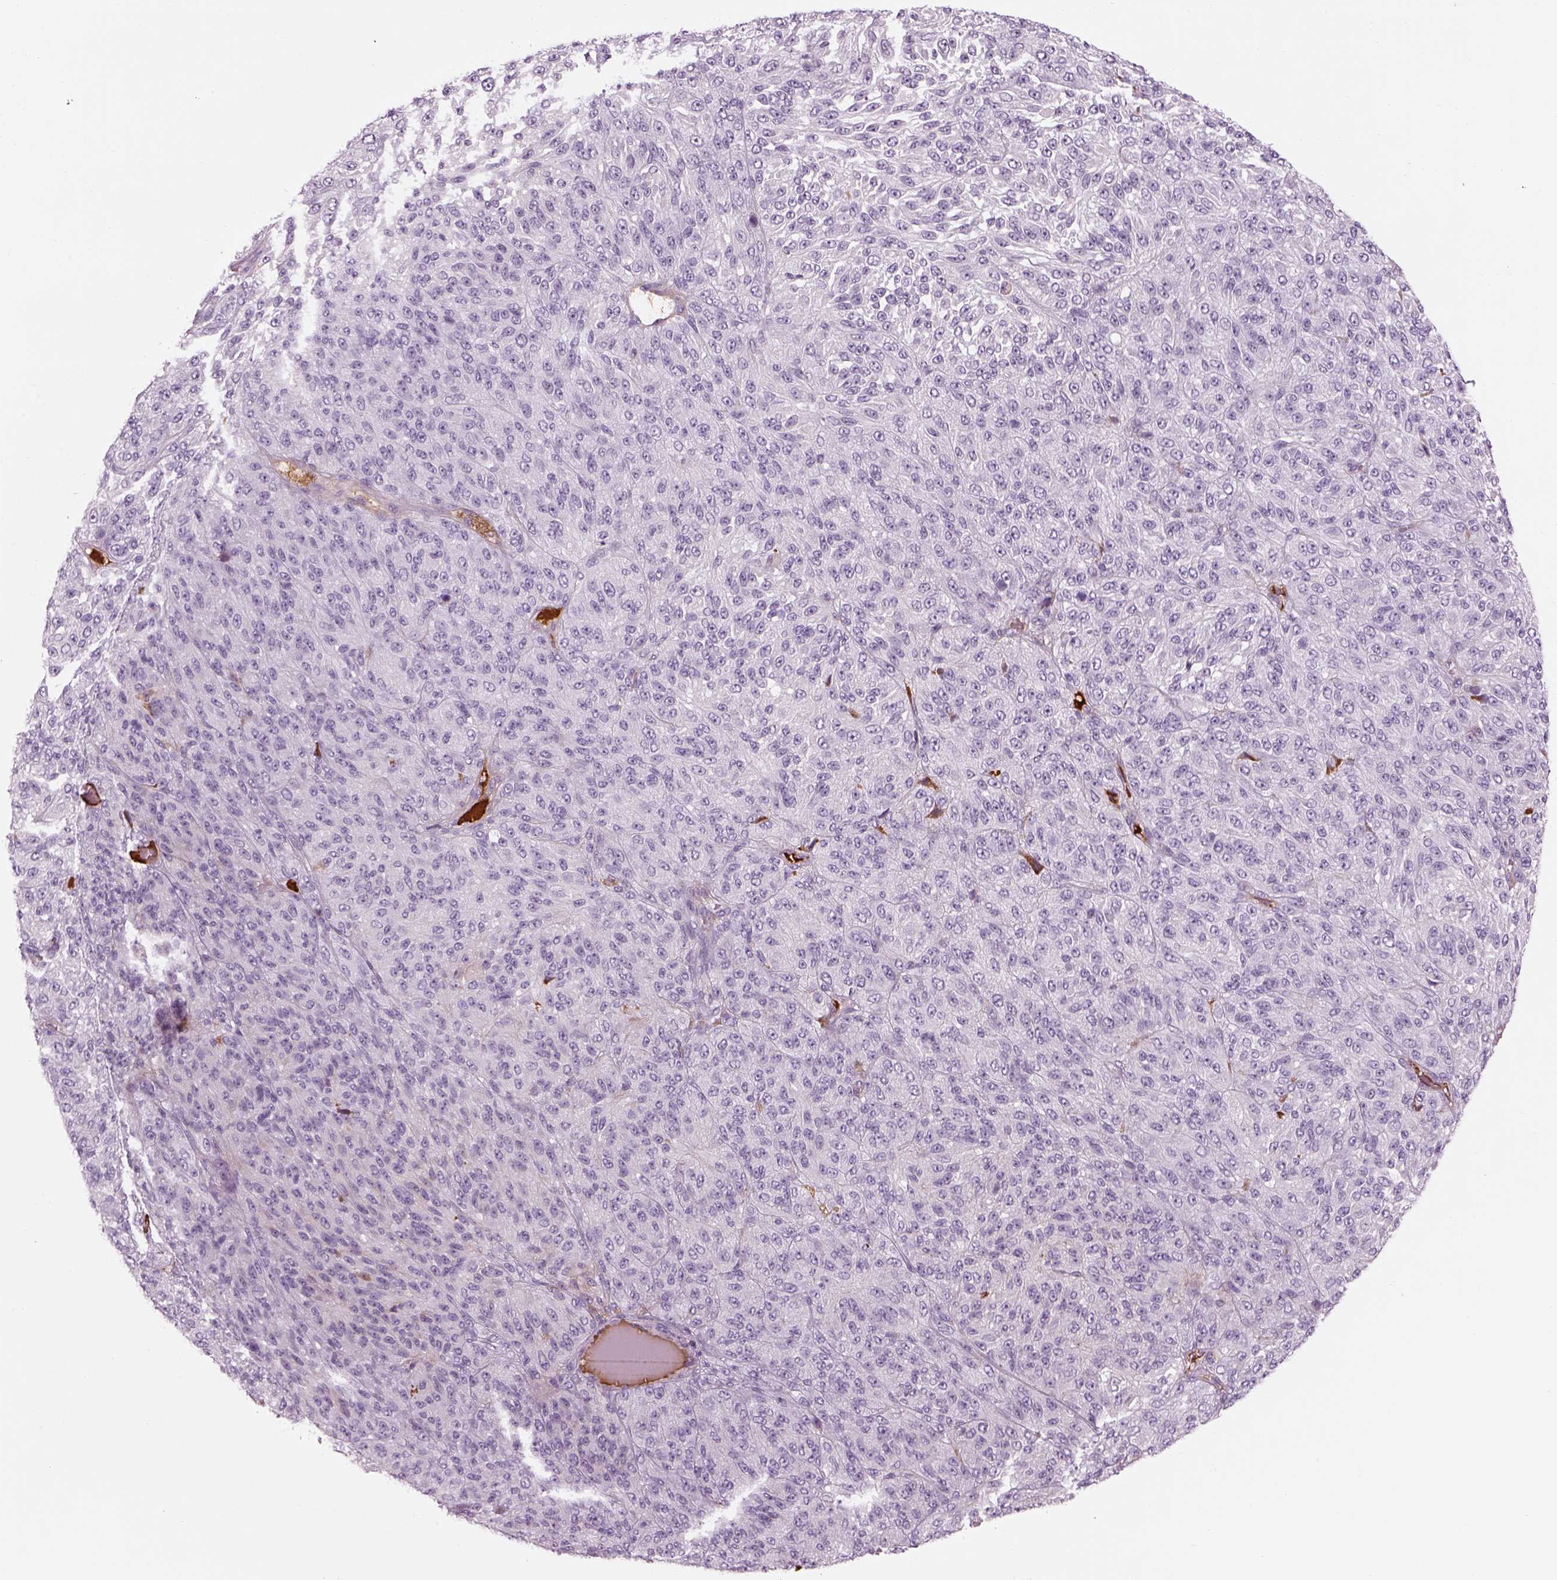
{"staining": {"intensity": "negative", "quantity": "none", "location": "none"}, "tissue": "melanoma", "cell_type": "Tumor cells", "image_type": "cancer", "snomed": [{"axis": "morphology", "description": "Malignant melanoma, Metastatic site"}, {"axis": "topography", "description": "Brain"}], "caption": "Tumor cells show no significant protein staining in malignant melanoma (metastatic site). (Brightfield microscopy of DAB immunohistochemistry (IHC) at high magnification).", "gene": "PABPC1L2B", "patient": {"sex": "female", "age": 56}}